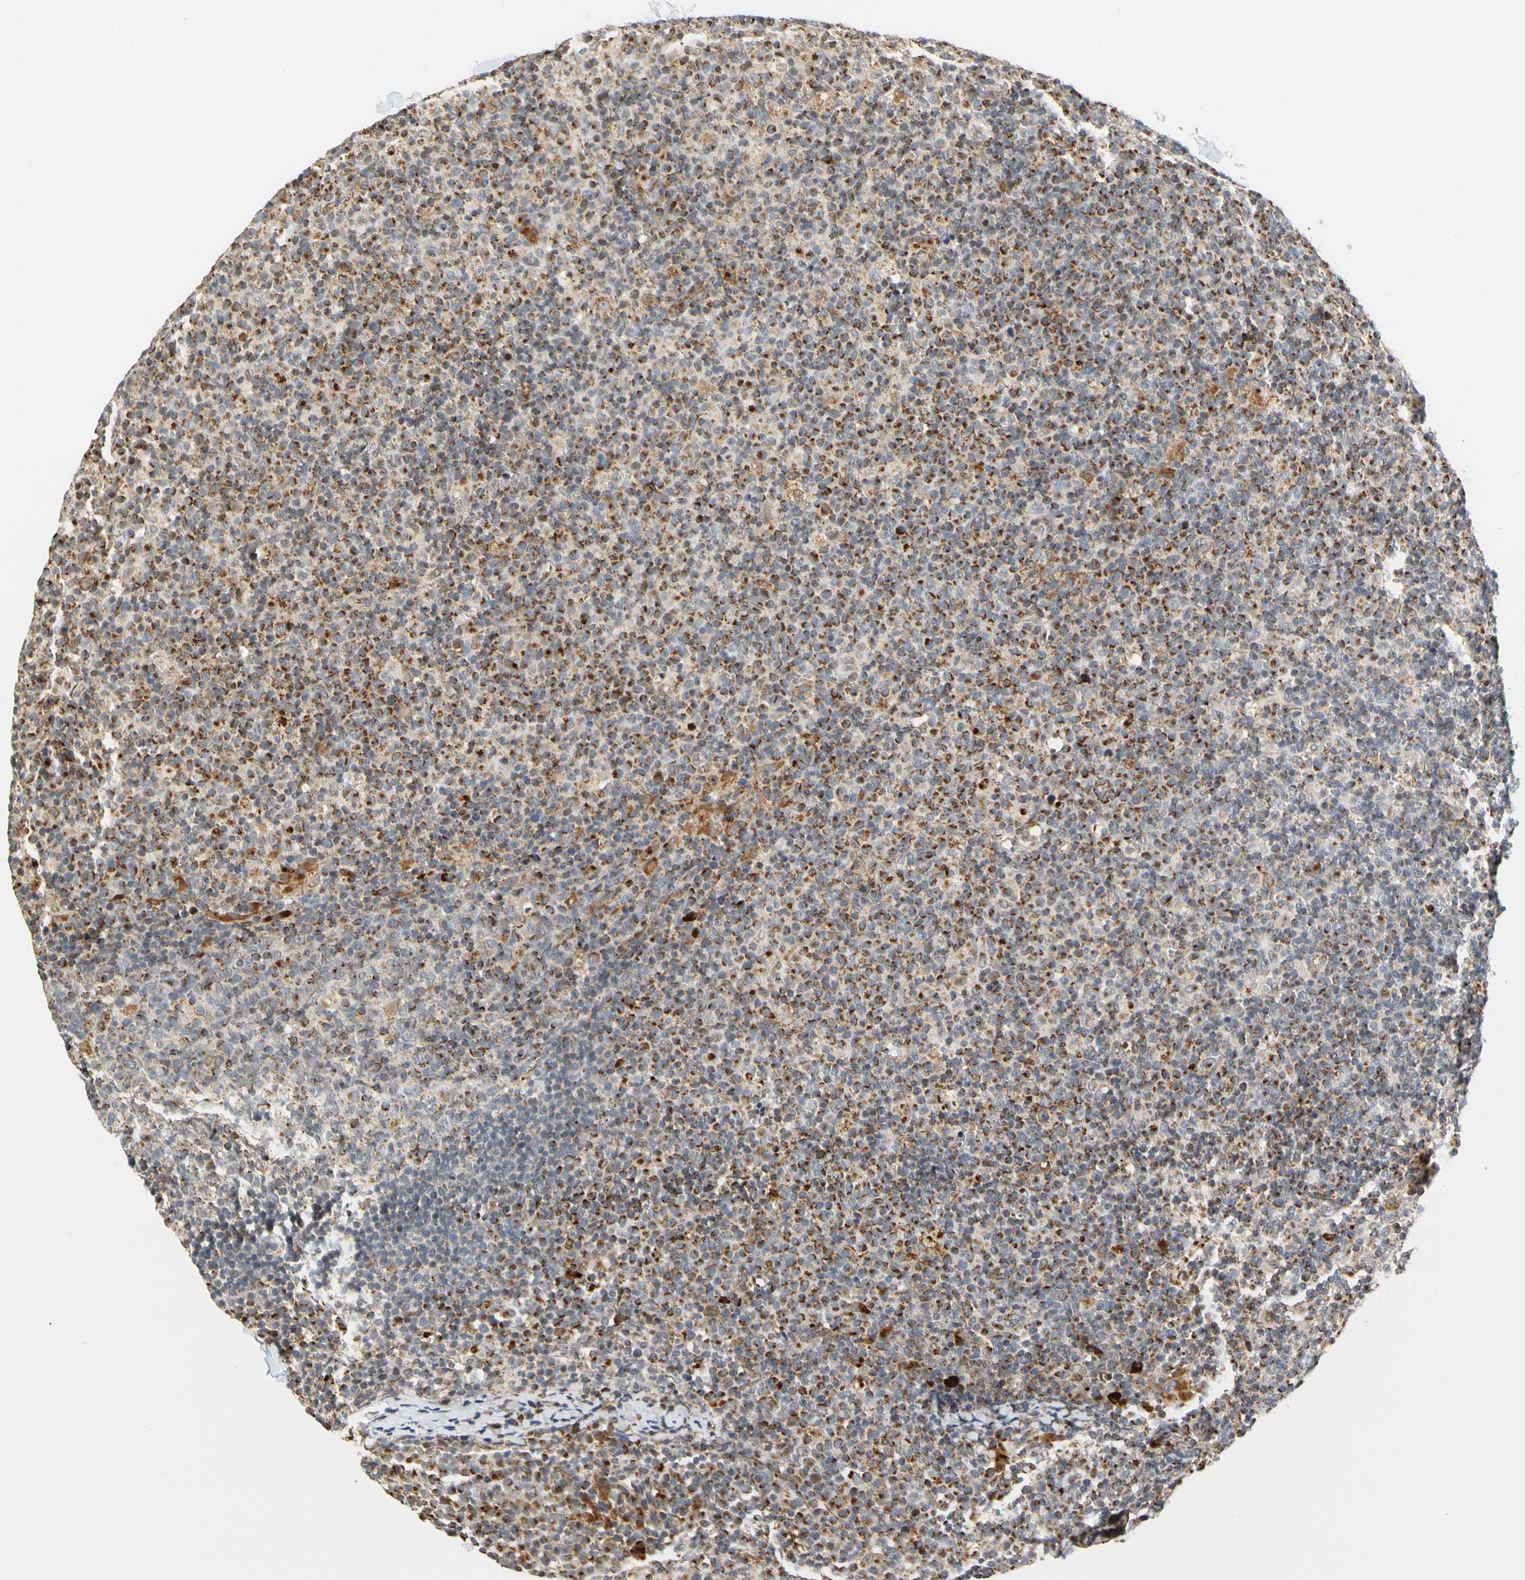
{"staining": {"intensity": "moderate", "quantity": "25%-75%", "location": "cytoplasmic/membranous"}, "tissue": "lymph node", "cell_type": "Germinal center cells", "image_type": "normal", "snomed": [{"axis": "morphology", "description": "Normal tissue, NOS"}, {"axis": "morphology", "description": "Inflammation, NOS"}, {"axis": "topography", "description": "Lymph node"}], "caption": "A medium amount of moderate cytoplasmic/membranous staining is present in approximately 25%-75% of germinal center cells in benign lymph node. (DAB = brown stain, brightfield microscopy at high magnification).", "gene": "SFXN3", "patient": {"sex": "male", "age": 55}}